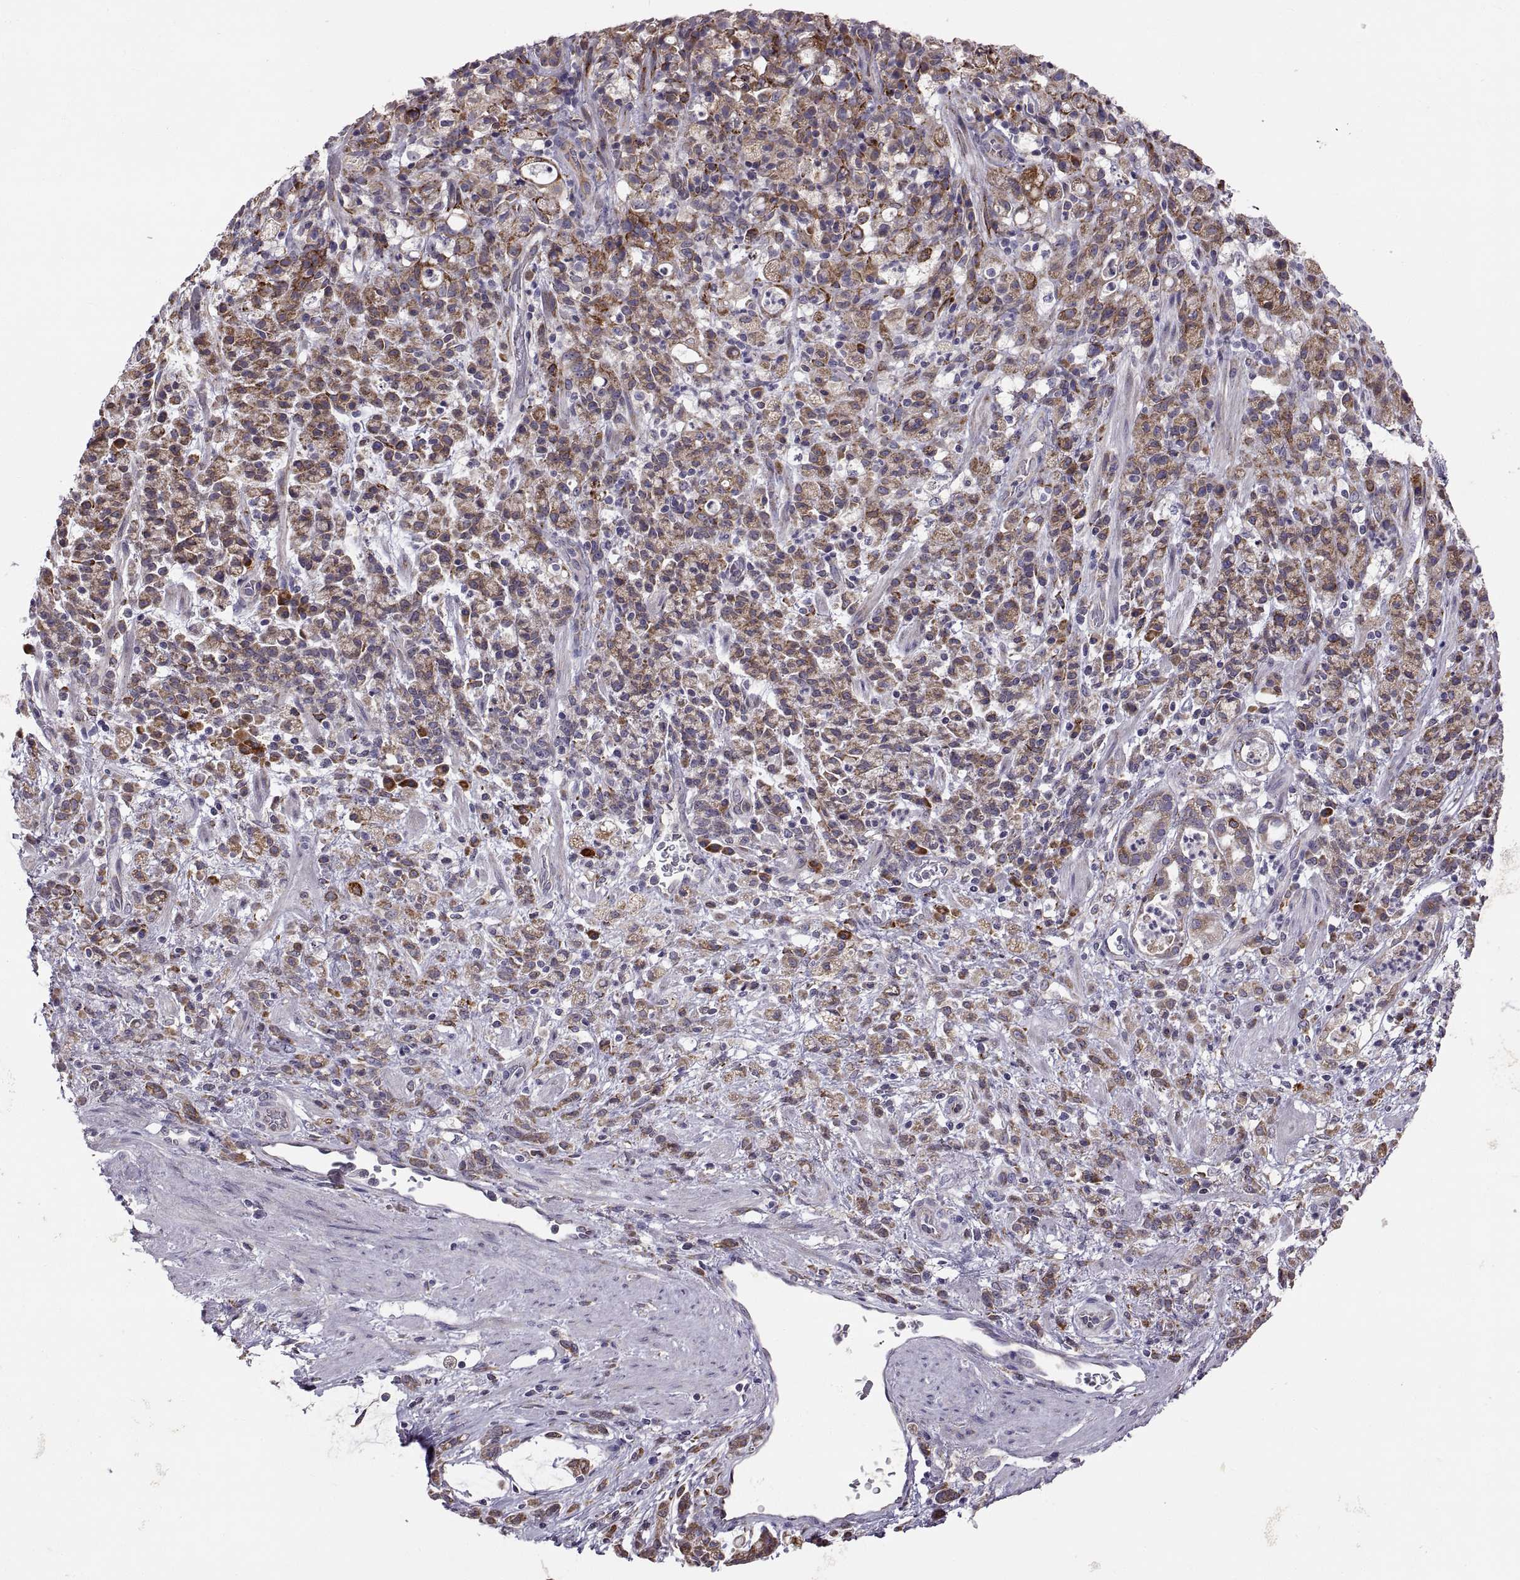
{"staining": {"intensity": "strong", "quantity": ">75%", "location": "cytoplasmic/membranous"}, "tissue": "stomach cancer", "cell_type": "Tumor cells", "image_type": "cancer", "snomed": [{"axis": "morphology", "description": "Adenocarcinoma, NOS"}, {"axis": "topography", "description": "Stomach"}], "caption": "Adenocarcinoma (stomach) tissue shows strong cytoplasmic/membranous positivity in approximately >75% of tumor cells, visualized by immunohistochemistry. Nuclei are stained in blue.", "gene": "PLEKHB2", "patient": {"sex": "female", "age": 60}}